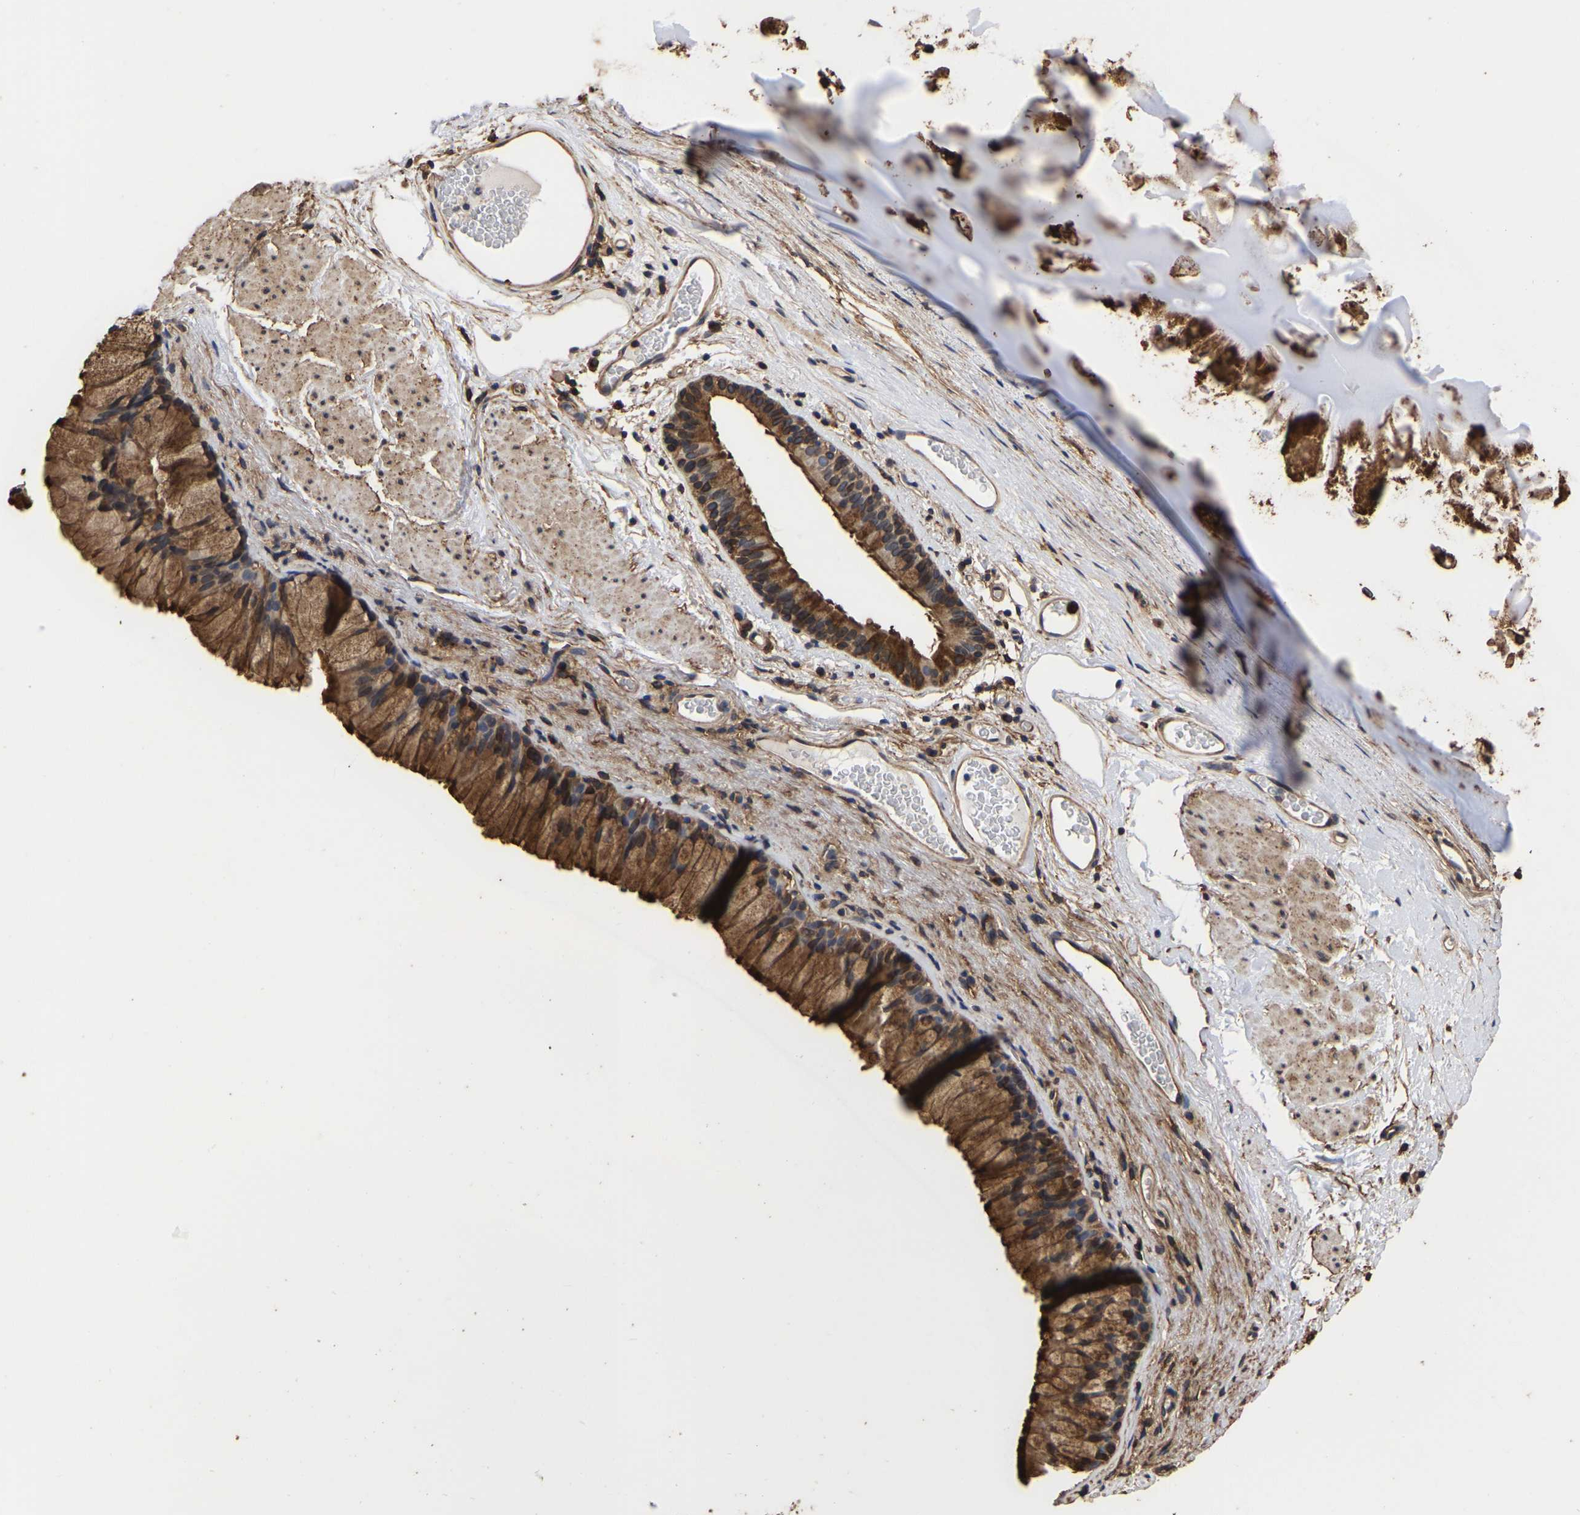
{"staining": {"intensity": "strong", "quantity": ">75%", "location": "cytoplasmic/membranous"}, "tissue": "bronchus", "cell_type": "Respiratory epithelial cells", "image_type": "normal", "snomed": [{"axis": "morphology", "description": "Normal tissue, NOS"}, {"axis": "topography", "description": "Cartilage tissue"}, {"axis": "topography", "description": "Bronchus"}], "caption": "High-magnification brightfield microscopy of benign bronchus stained with DAB (brown) and counterstained with hematoxylin (blue). respiratory epithelial cells exhibit strong cytoplasmic/membranous positivity is identified in approximately>75% of cells.", "gene": "LIF", "patient": {"sex": "female", "age": 53}}